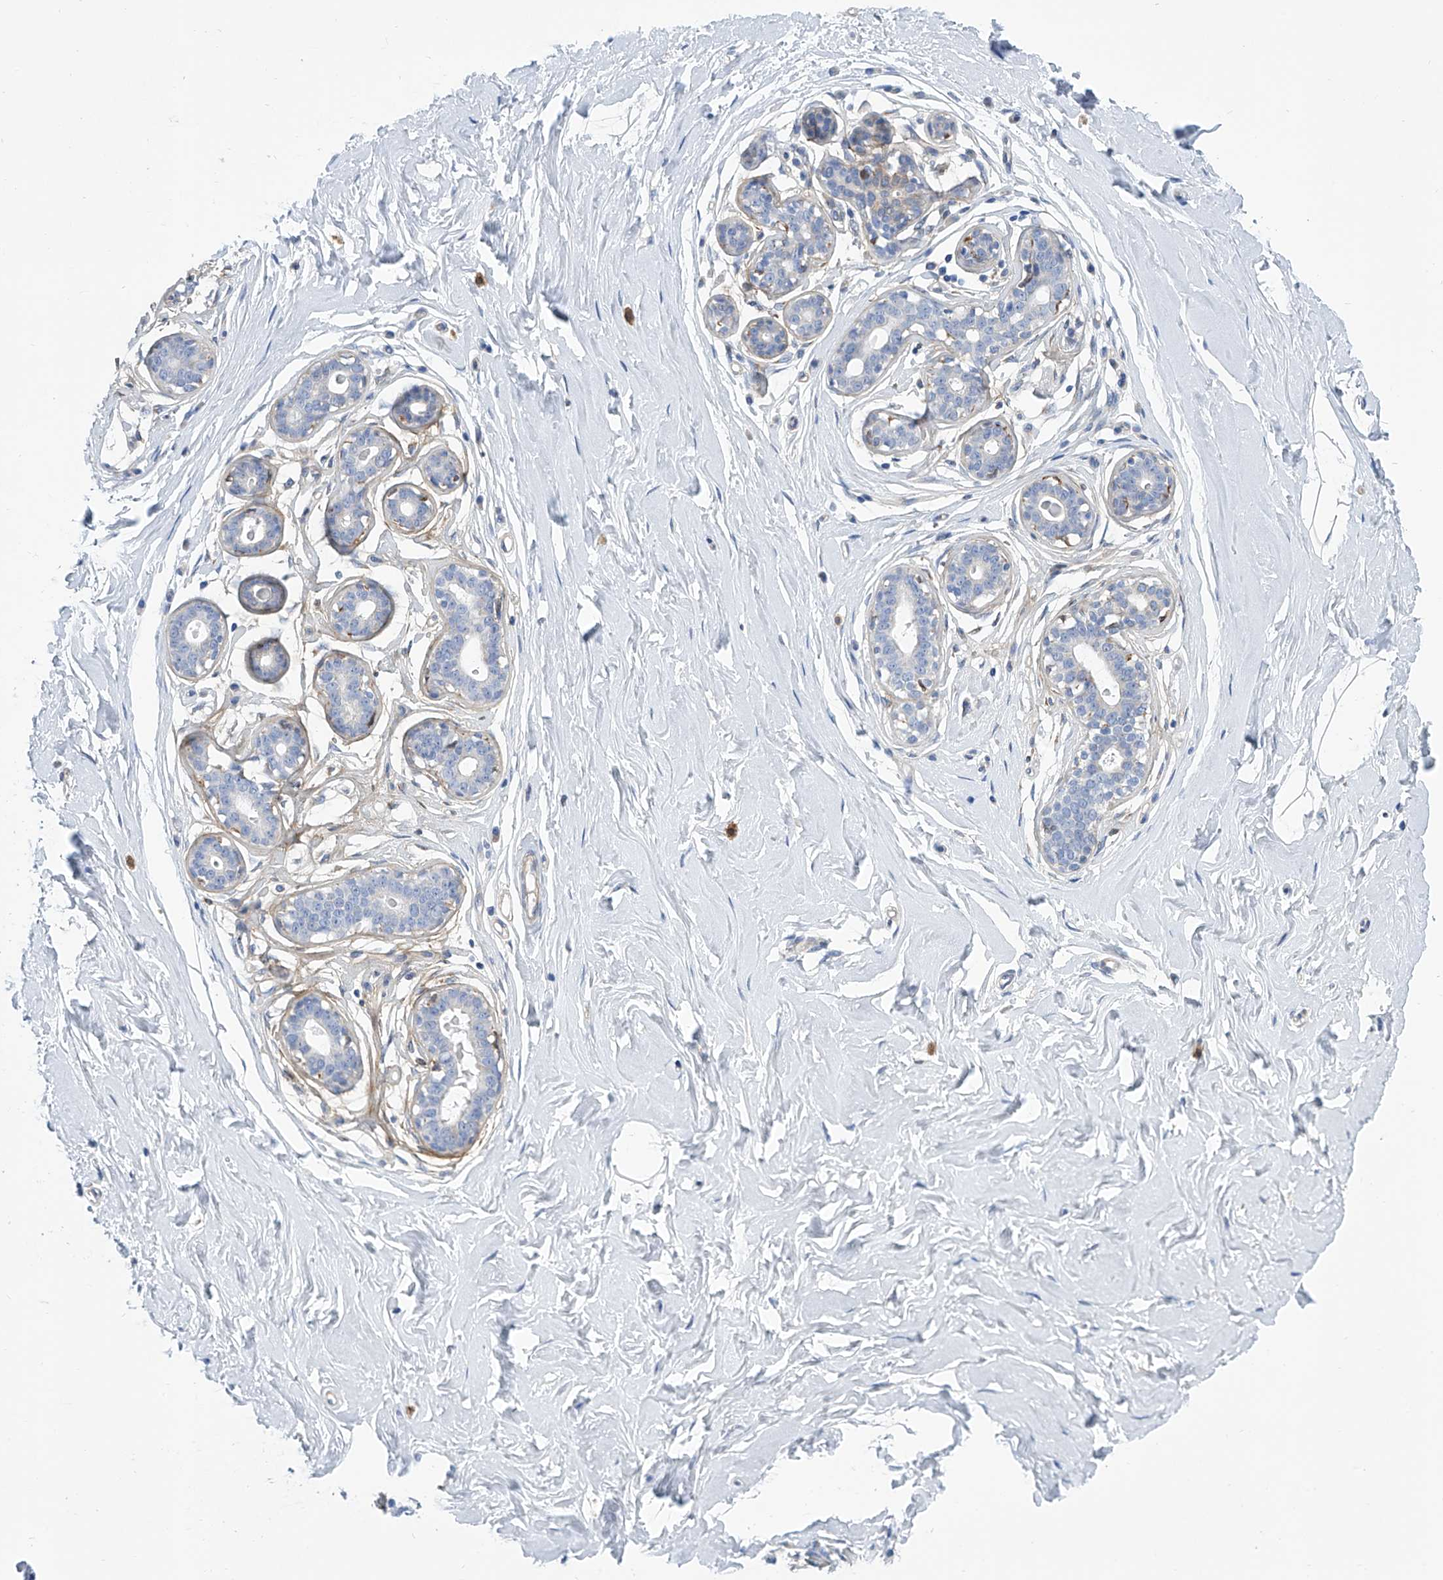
{"staining": {"intensity": "negative", "quantity": "none", "location": "none"}, "tissue": "breast", "cell_type": "Adipocytes", "image_type": "normal", "snomed": [{"axis": "morphology", "description": "Normal tissue, NOS"}, {"axis": "morphology", "description": "Adenoma, NOS"}, {"axis": "topography", "description": "Breast"}], "caption": "Micrograph shows no protein positivity in adipocytes of benign breast. (IHC, brightfield microscopy, high magnification).", "gene": "TNN", "patient": {"sex": "female", "age": 23}}